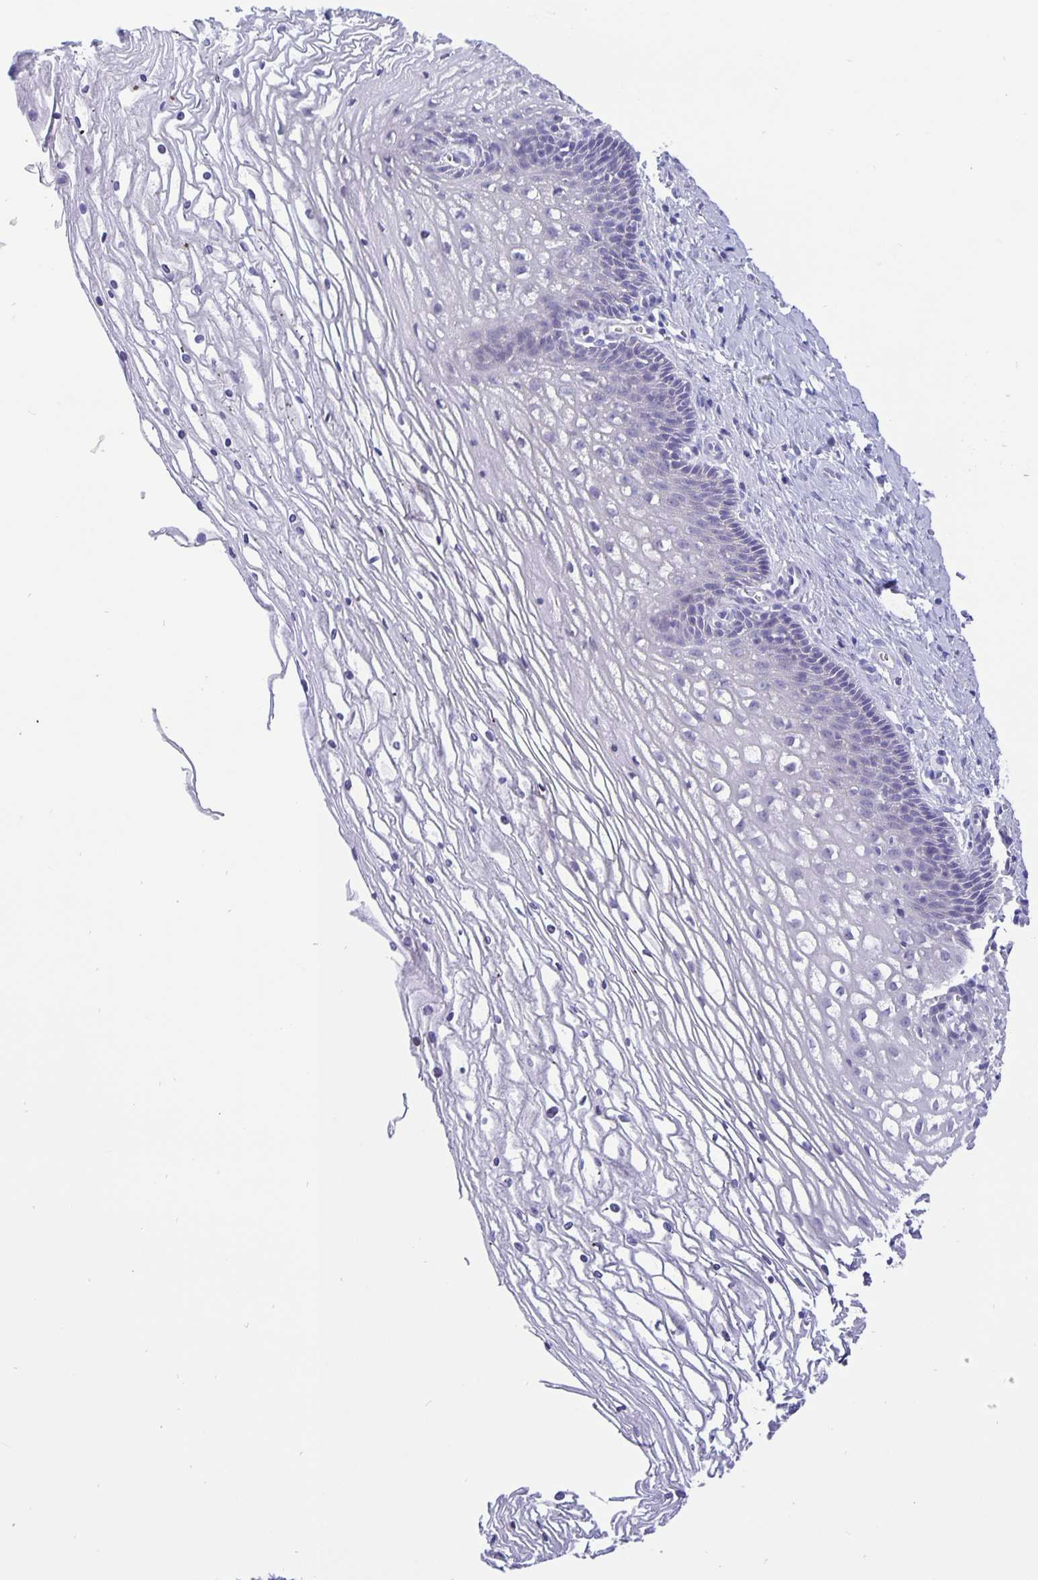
{"staining": {"intensity": "negative", "quantity": "none", "location": "none"}, "tissue": "cervix", "cell_type": "Glandular cells", "image_type": "normal", "snomed": [{"axis": "morphology", "description": "Normal tissue, NOS"}, {"axis": "topography", "description": "Cervix"}], "caption": "IHC micrograph of benign cervix: human cervix stained with DAB (3,3'-diaminobenzidine) displays no significant protein expression in glandular cells. (Brightfield microscopy of DAB immunohistochemistry at high magnification).", "gene": "ERMN", "patient": {"sex": "female", "age": 36}}